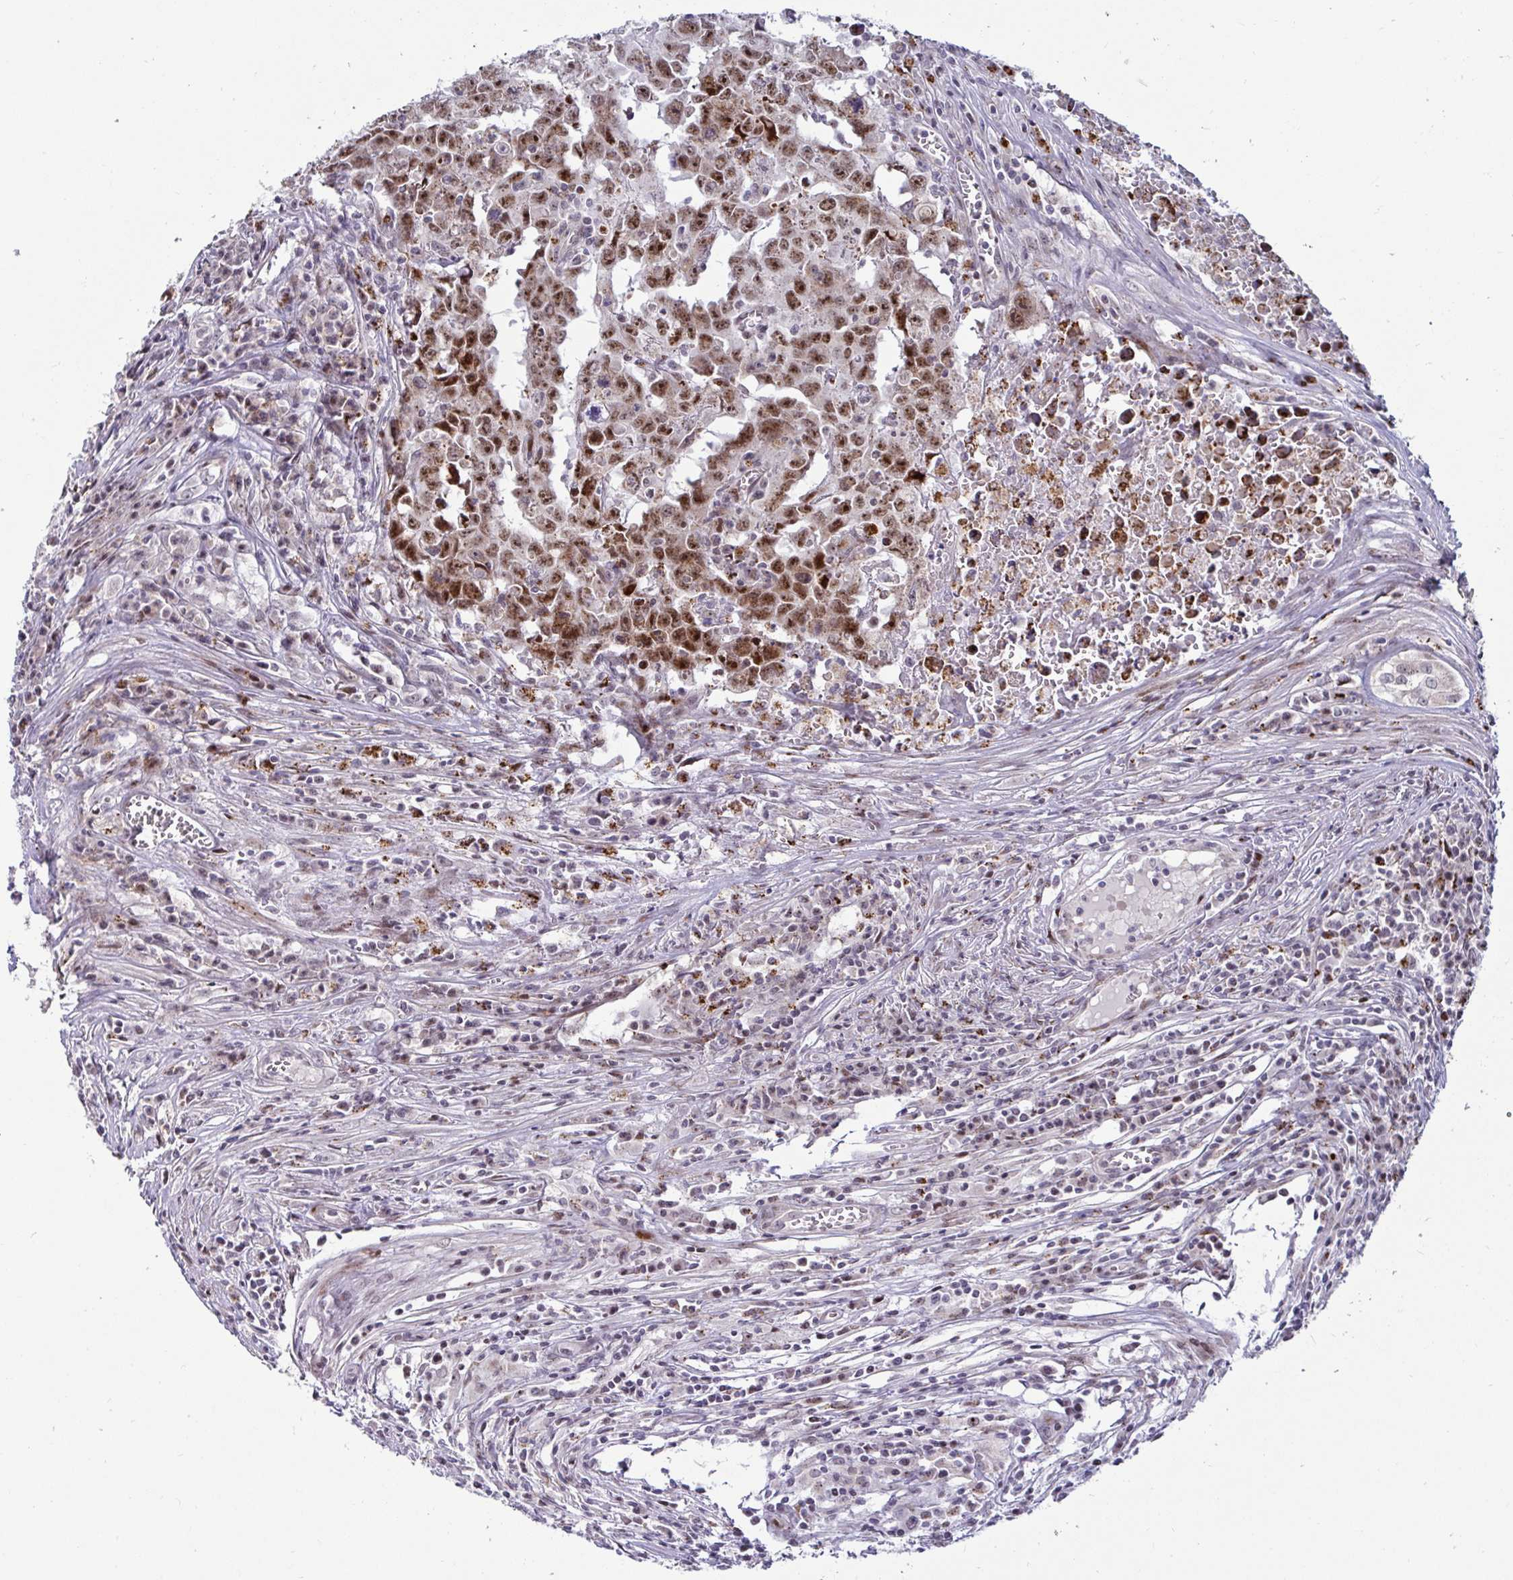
{"staining": {"intensity": "moderate", "quantity": ">75%", "location": "nuclear"}, "tissue": "testis cancer", "cell_type": "Tumor cells", "image_type": "cancer", "snomed": [{"axis": "morphology", "description": "Carcinoma, Embryonal, NOS"}, {"axis": "topography", "description": "Testis"}], "caption": "Immunohistochemical staining of human embryonal carcinoma (testis) displays medium levels of moderate nuclear protein positivity in about >75% of tumor cells. (Brightfield microscopy of DAB IHC at high magnification).", "gene": "DZIP1", "patient": {"sex": "male", "age": 22}}